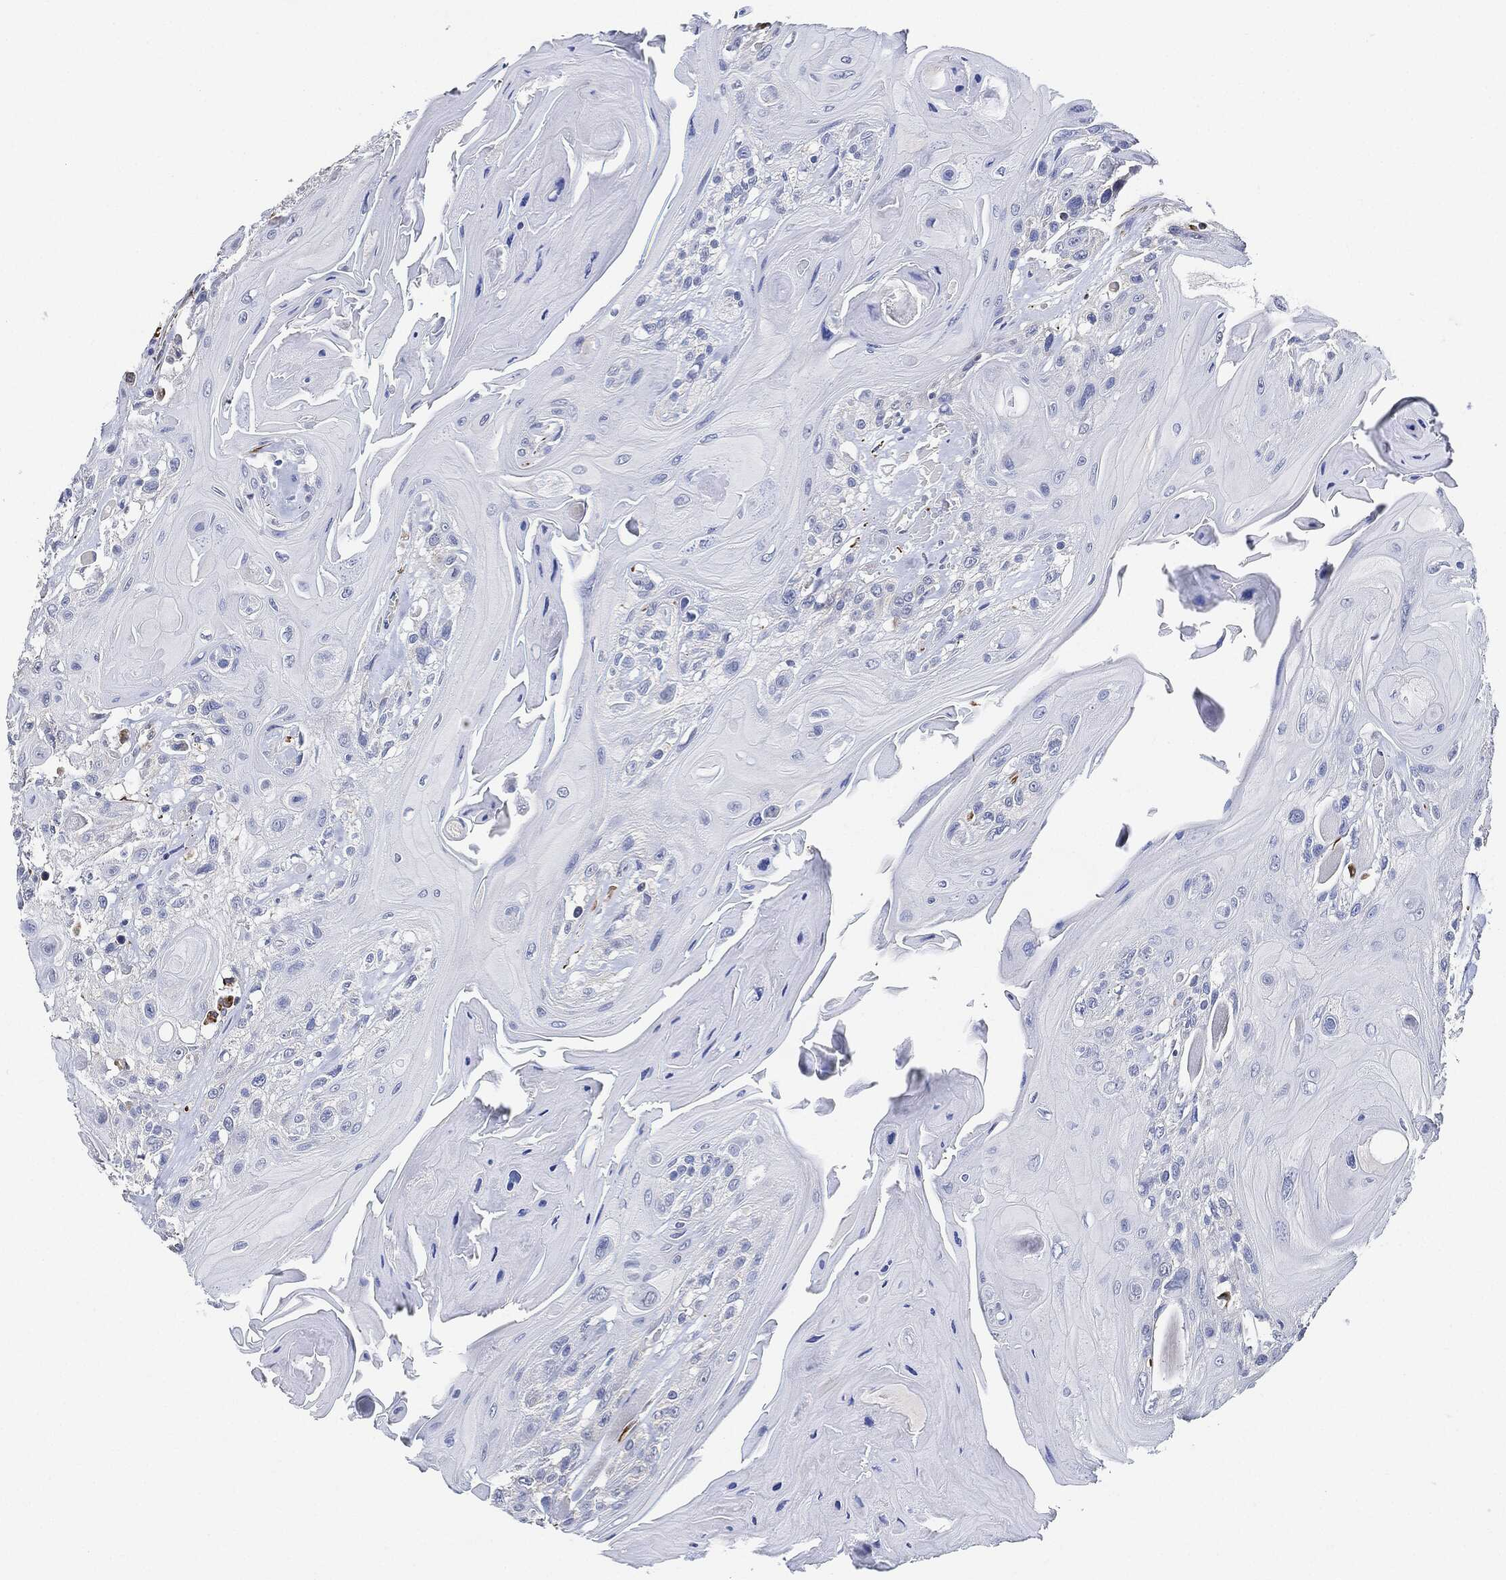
{"staining": {"intensity": "negative", "quantity": "none", "location": "none"}, "tissue": "head and neck cancer", "cell_type": "Tumor cells", "image_type": "cancer", "snomed": [{"axis": "morphology", "description": "Squamous cell carcinoma, NOS"}, {"axis": "topography", "description": "Head-Neck"}], "caption": "Immunohistochemistry (IHC) photomicrograph of human head and neck cancer (squamous cell carcinoma) stained for a protein (brown), which demonstrates no staining in tumor cells. (DAB immunohistochemistry (IHC) visualized using brightfield microscopy, high magnification).", "gene": "THSD1", "patient": {"sex": "female", "age": 59}}